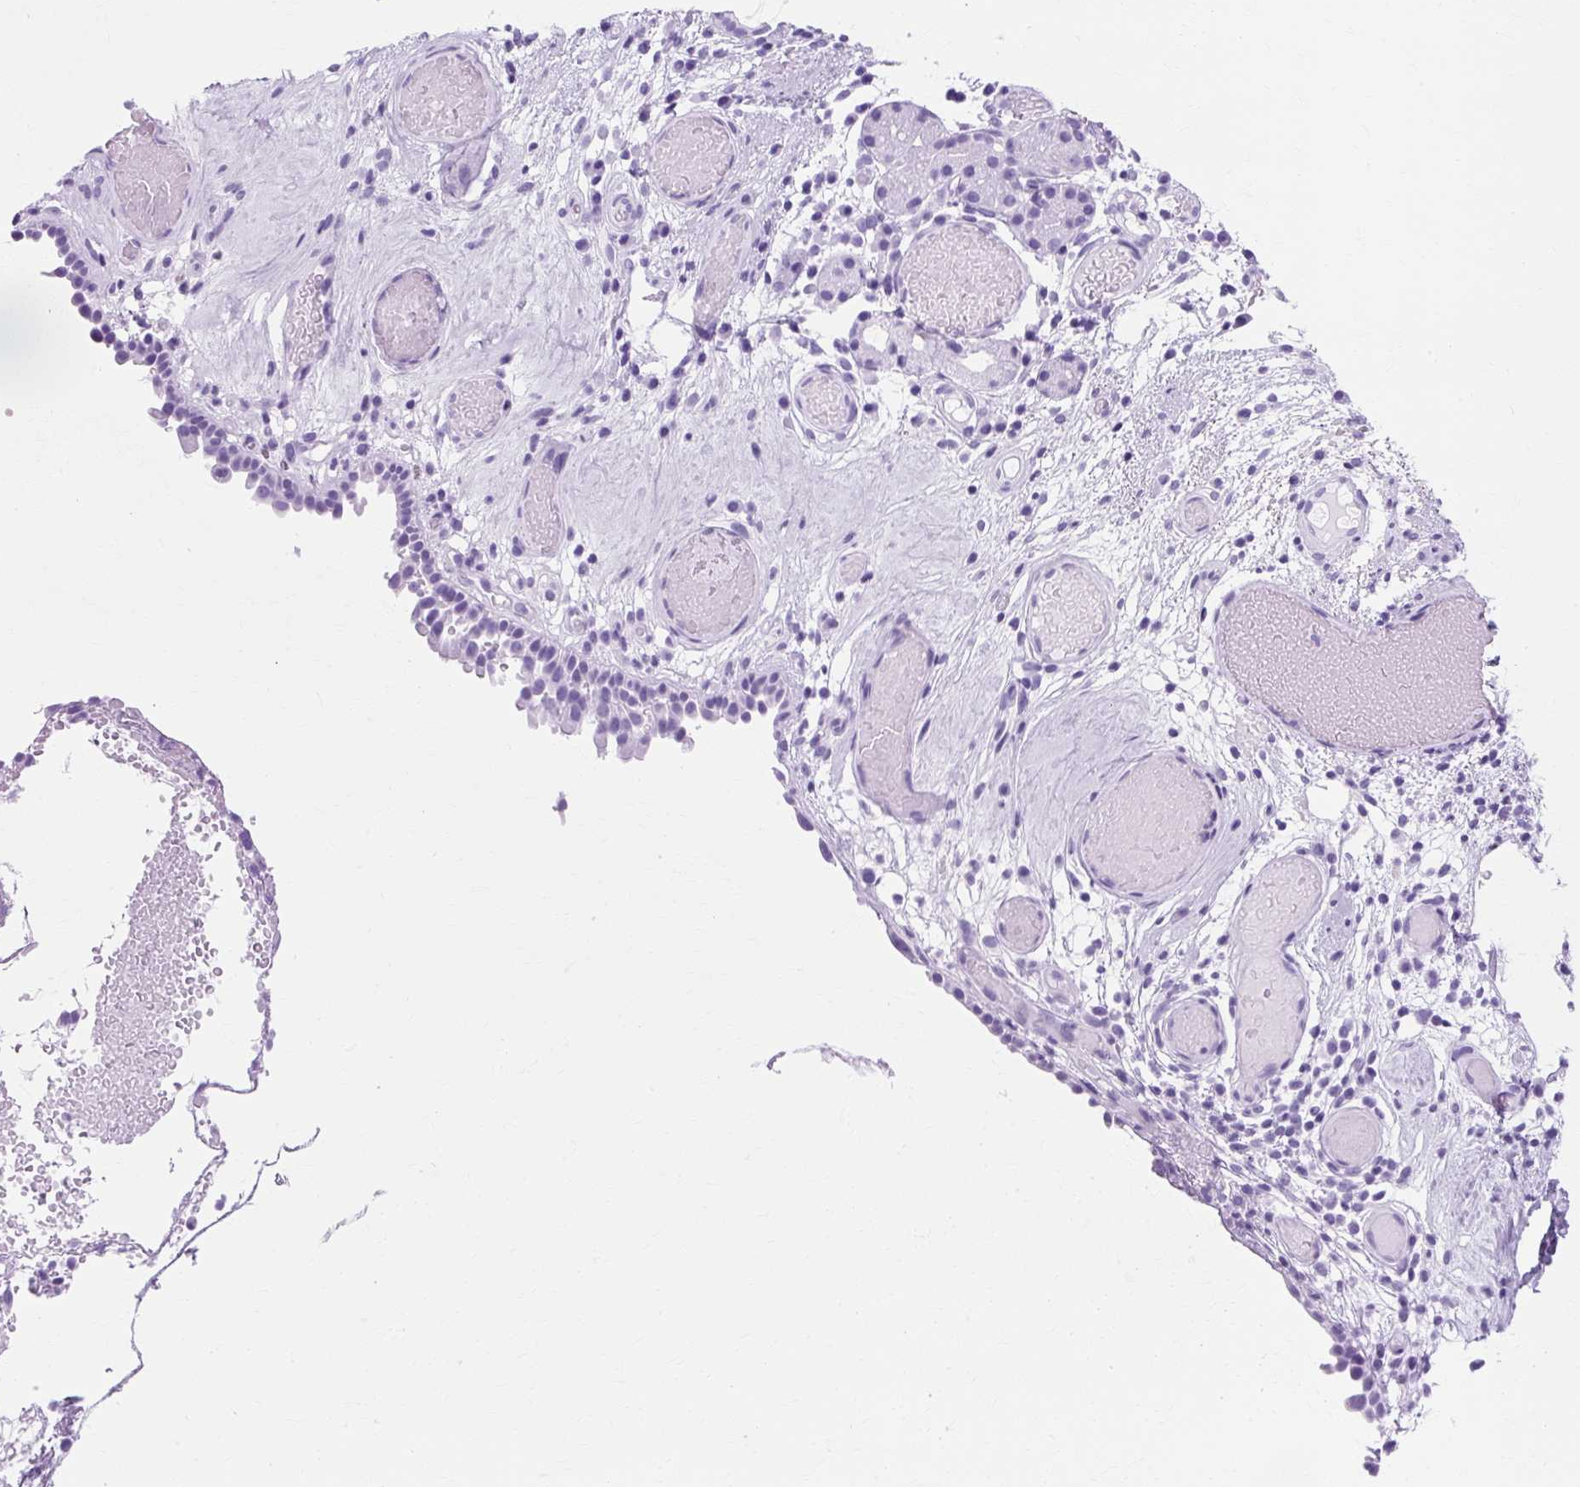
{"staining": {"intensity": "negative", "quantity": "none", "location": "none"}, "tissue": "nasopharynx", "cell_type": "Respiratory epithelial cells", "image_type": "normal", "snomed": [{"axis": "morphology", "description": "Normal tissue, NOS"}, {"axis": "morphology", "description": "Inflammation, NOS"}, {"axis": "topography", "description": "Nasopharynx"}], "caption": "The photomicrograph displays no significant positivity in respiratory epithelial cells of nasopharynx.", "gene": "TMEM89", "patient": {"sex": "male", "age": 54}}